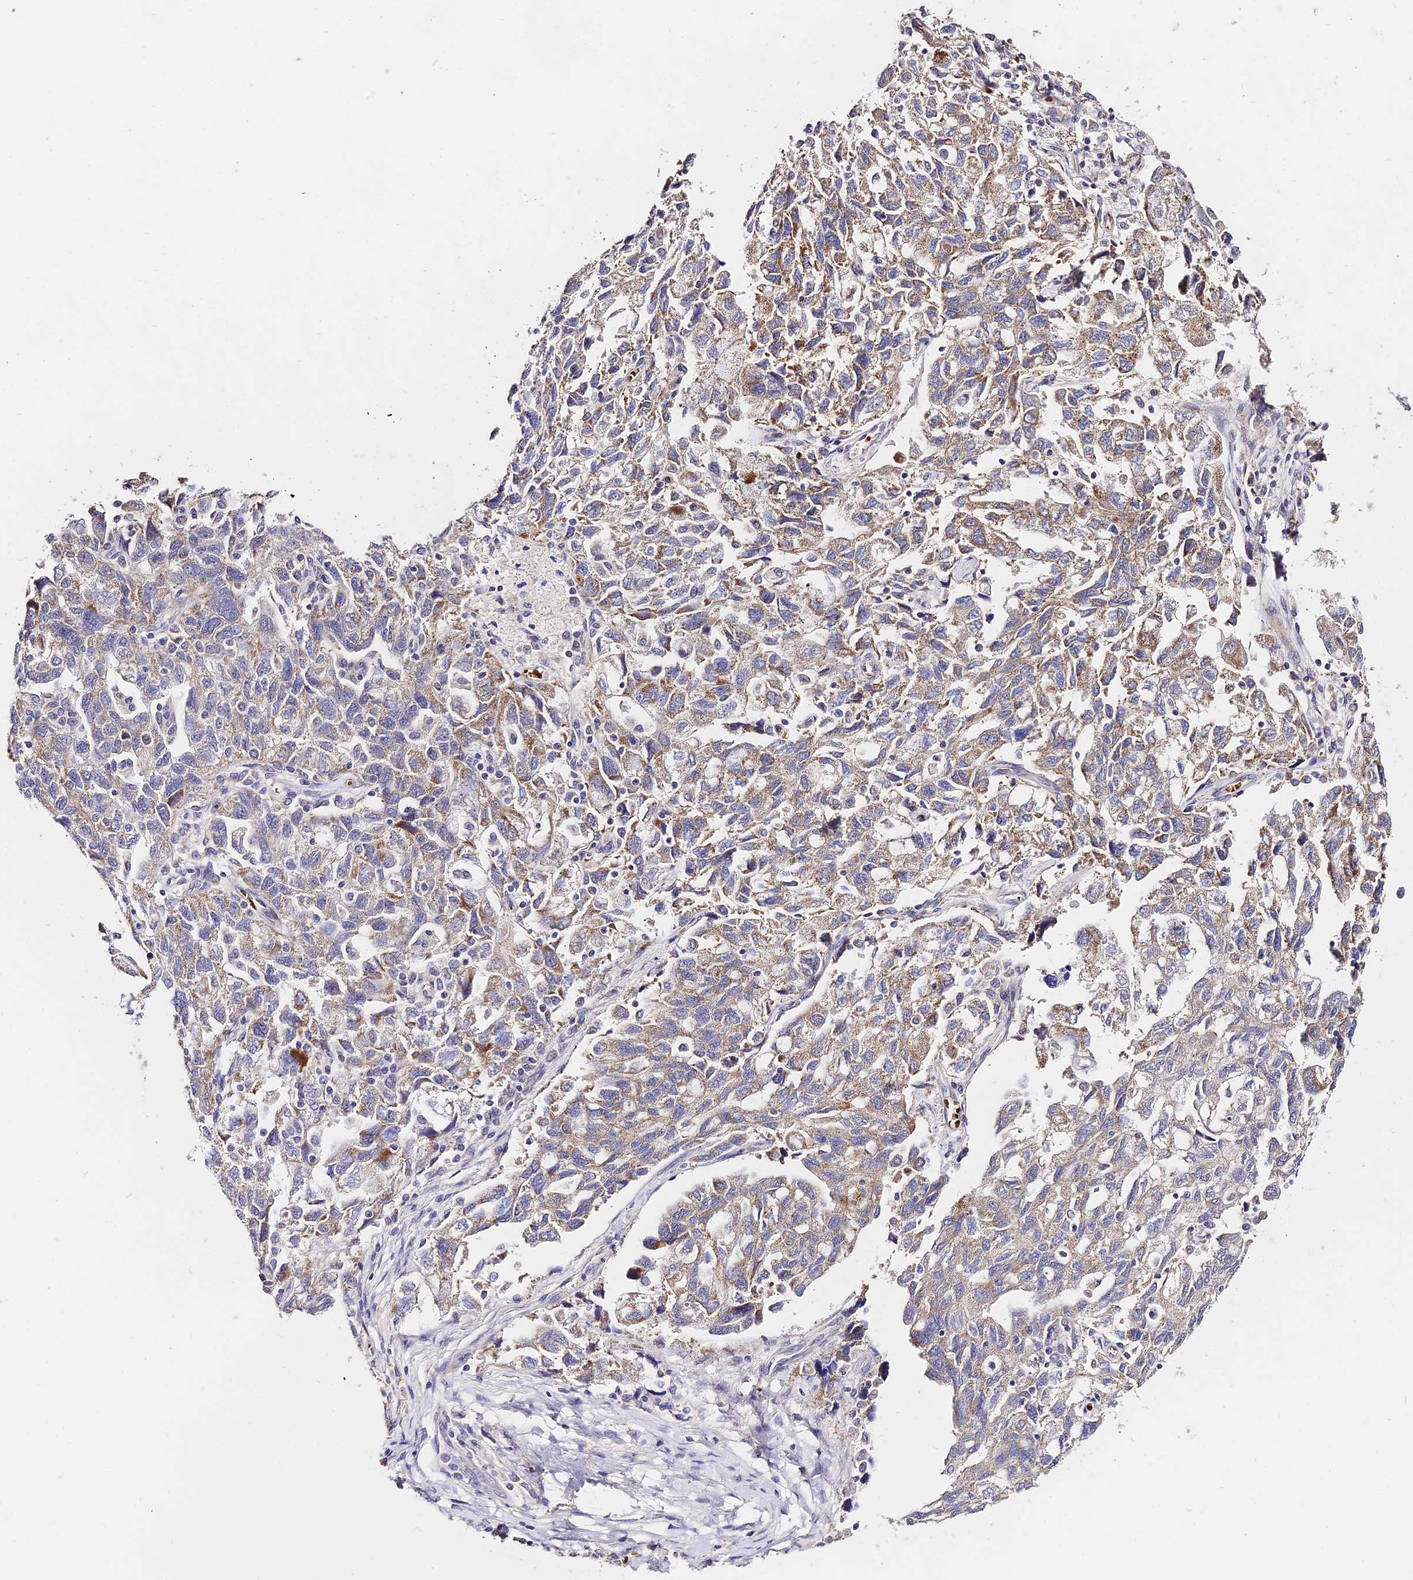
{"staining": {"intensity": "moderate", "quantity": "25%-75%", "location": "cytoplasmic/membranous"}, "tissue": "ovarian cancer", "cell_type": "Tumor cells", "image_type": "cancer", "snomed": [{"axis": "morphology", "description": "Carcinoma, NOS"}, {"axis": "morphology", "description": "Cystadenocarcinoma, serous, NOS"}, {"axis": "topography", "description": "Ovary"}], "caption": "Ovarian cancer (serous cystadenocarcinoma) was stained to show a protein in brown. There is medium levels of moderate cytoplasmic/membranous staining in about 25%-75% of tumor cells.", "gene": "WDR5B", "patient": {"sex": "female", "age": 69}}